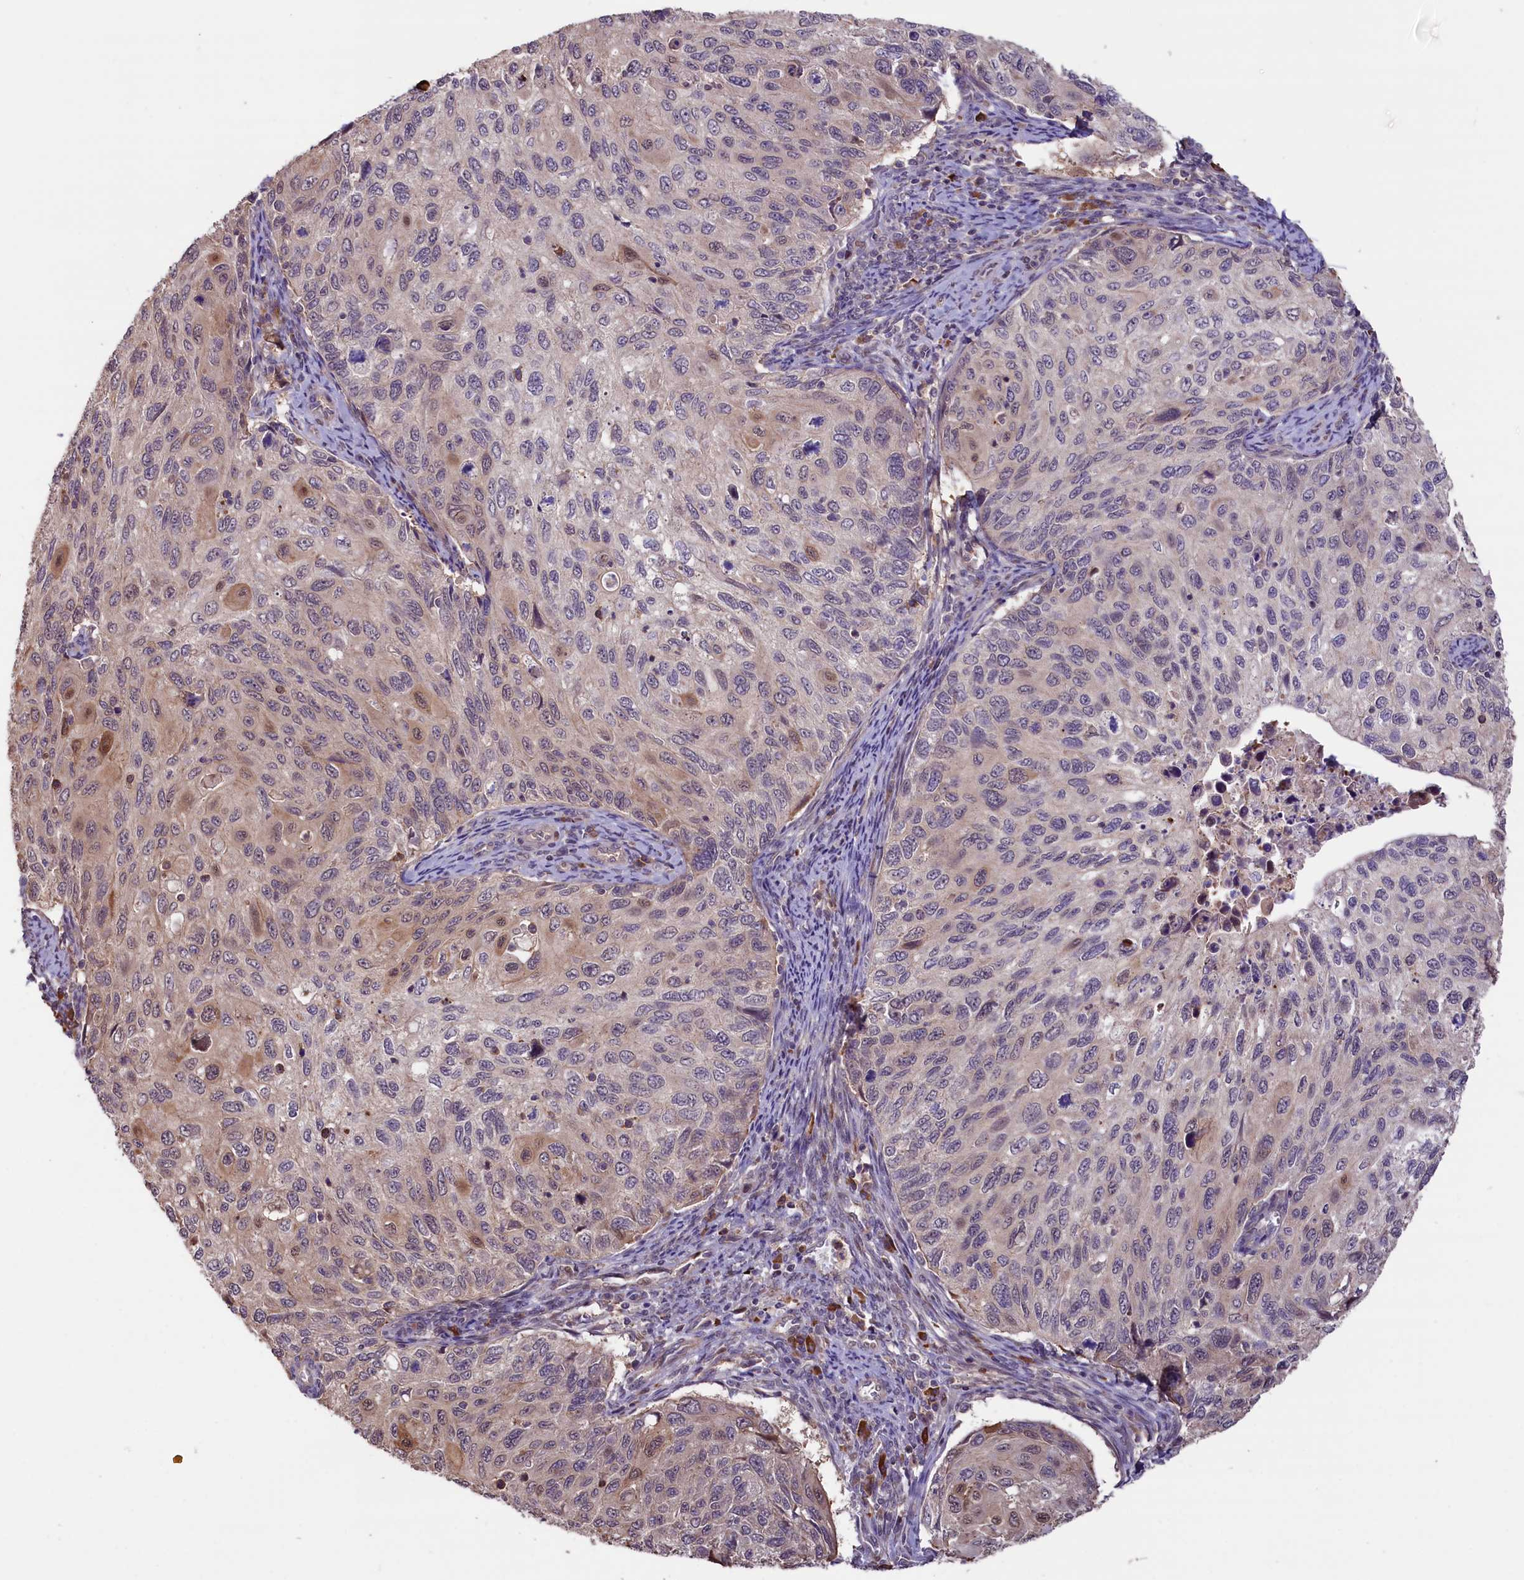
{"staining": {"intensity": "moderate", "quantity": "<25%", "location": "nuclear"}, "tissue": "cervical cancer", "cell_type": "Tumor cells", "image_type": "cancer", "snomed": [{"axis": "morphology", "description": "Squamous cell carcinoma, NOS"}, {"axis": "topography", "description": "Cervix"}], "caption": "IHC staining of cervical cancer (squamous cell carcinoma), which shows low levels of moderate nuclear expression in approximately <25% of tumor cells indicating moderate nuclear protein staining. The staining was performed using DAB (brown) for protein detection and nuclei were counterstained in hematoxylin (blue).", "gene": "RIC8A", "patient": {"sex": "female", "age": 70}}